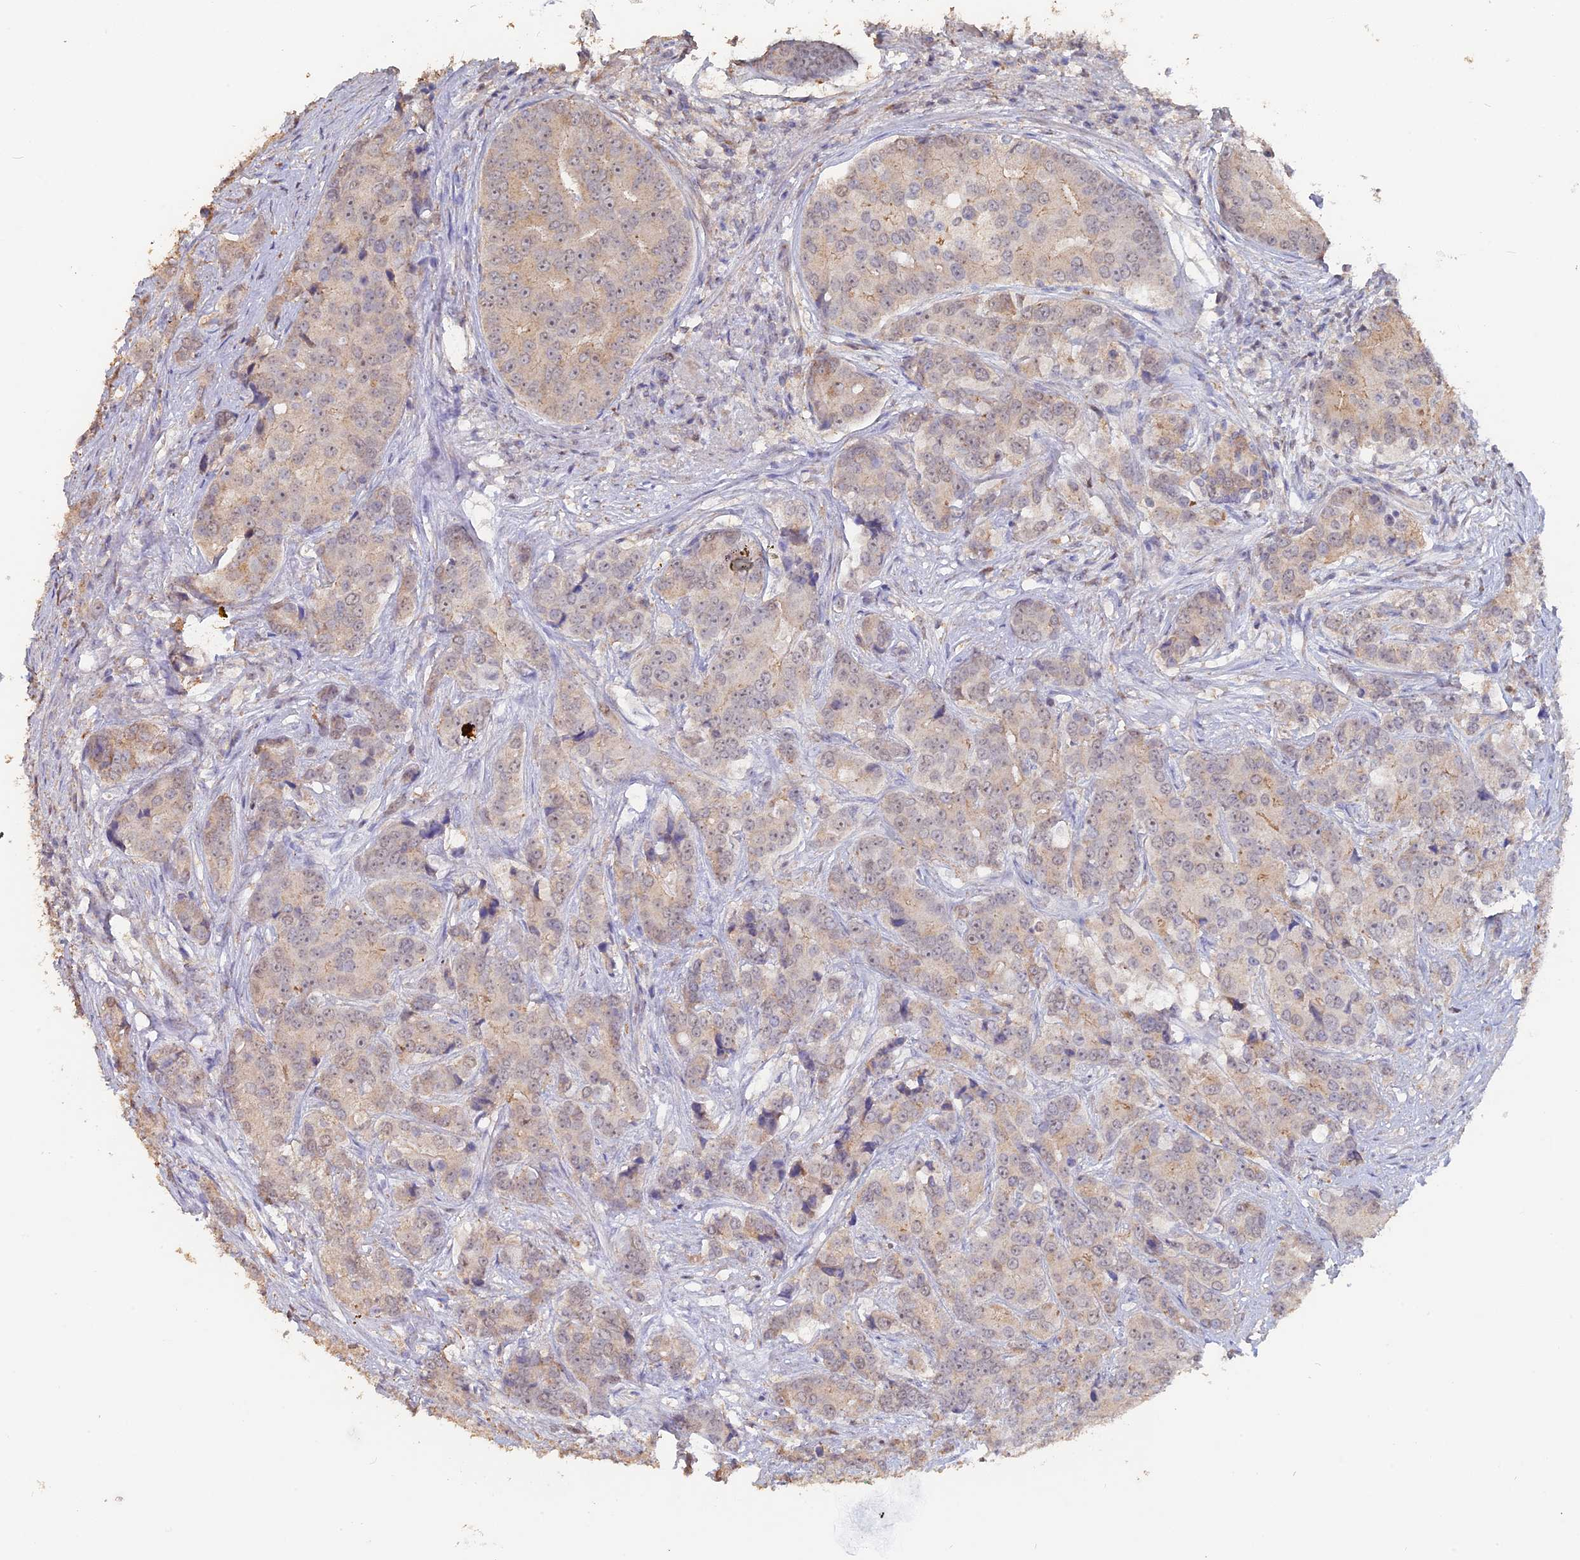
{"staining": {"intensity": "moderate", "quantity": "<25%", "location": "cytoplasmic/membranous,nuclear"}, "tissue": "prostate cancer", "cell_type": "Tumor cells", "image_type": "cancer", "snomed": [{"axis": "morphology", "description": "Adenocarcinoma, High grade"}, {"axis": "topography", "description": "Prostate"}], "caption": "A low amount of moderate cytoplasmic/membranous and nuclear staining is appreciated in approximately <25% of tumor cells in adenocarcinoma (high-grade) (prostate) tissue.", "gene": "SEMG2", "patient": {"sex": "male", "age": 62}}